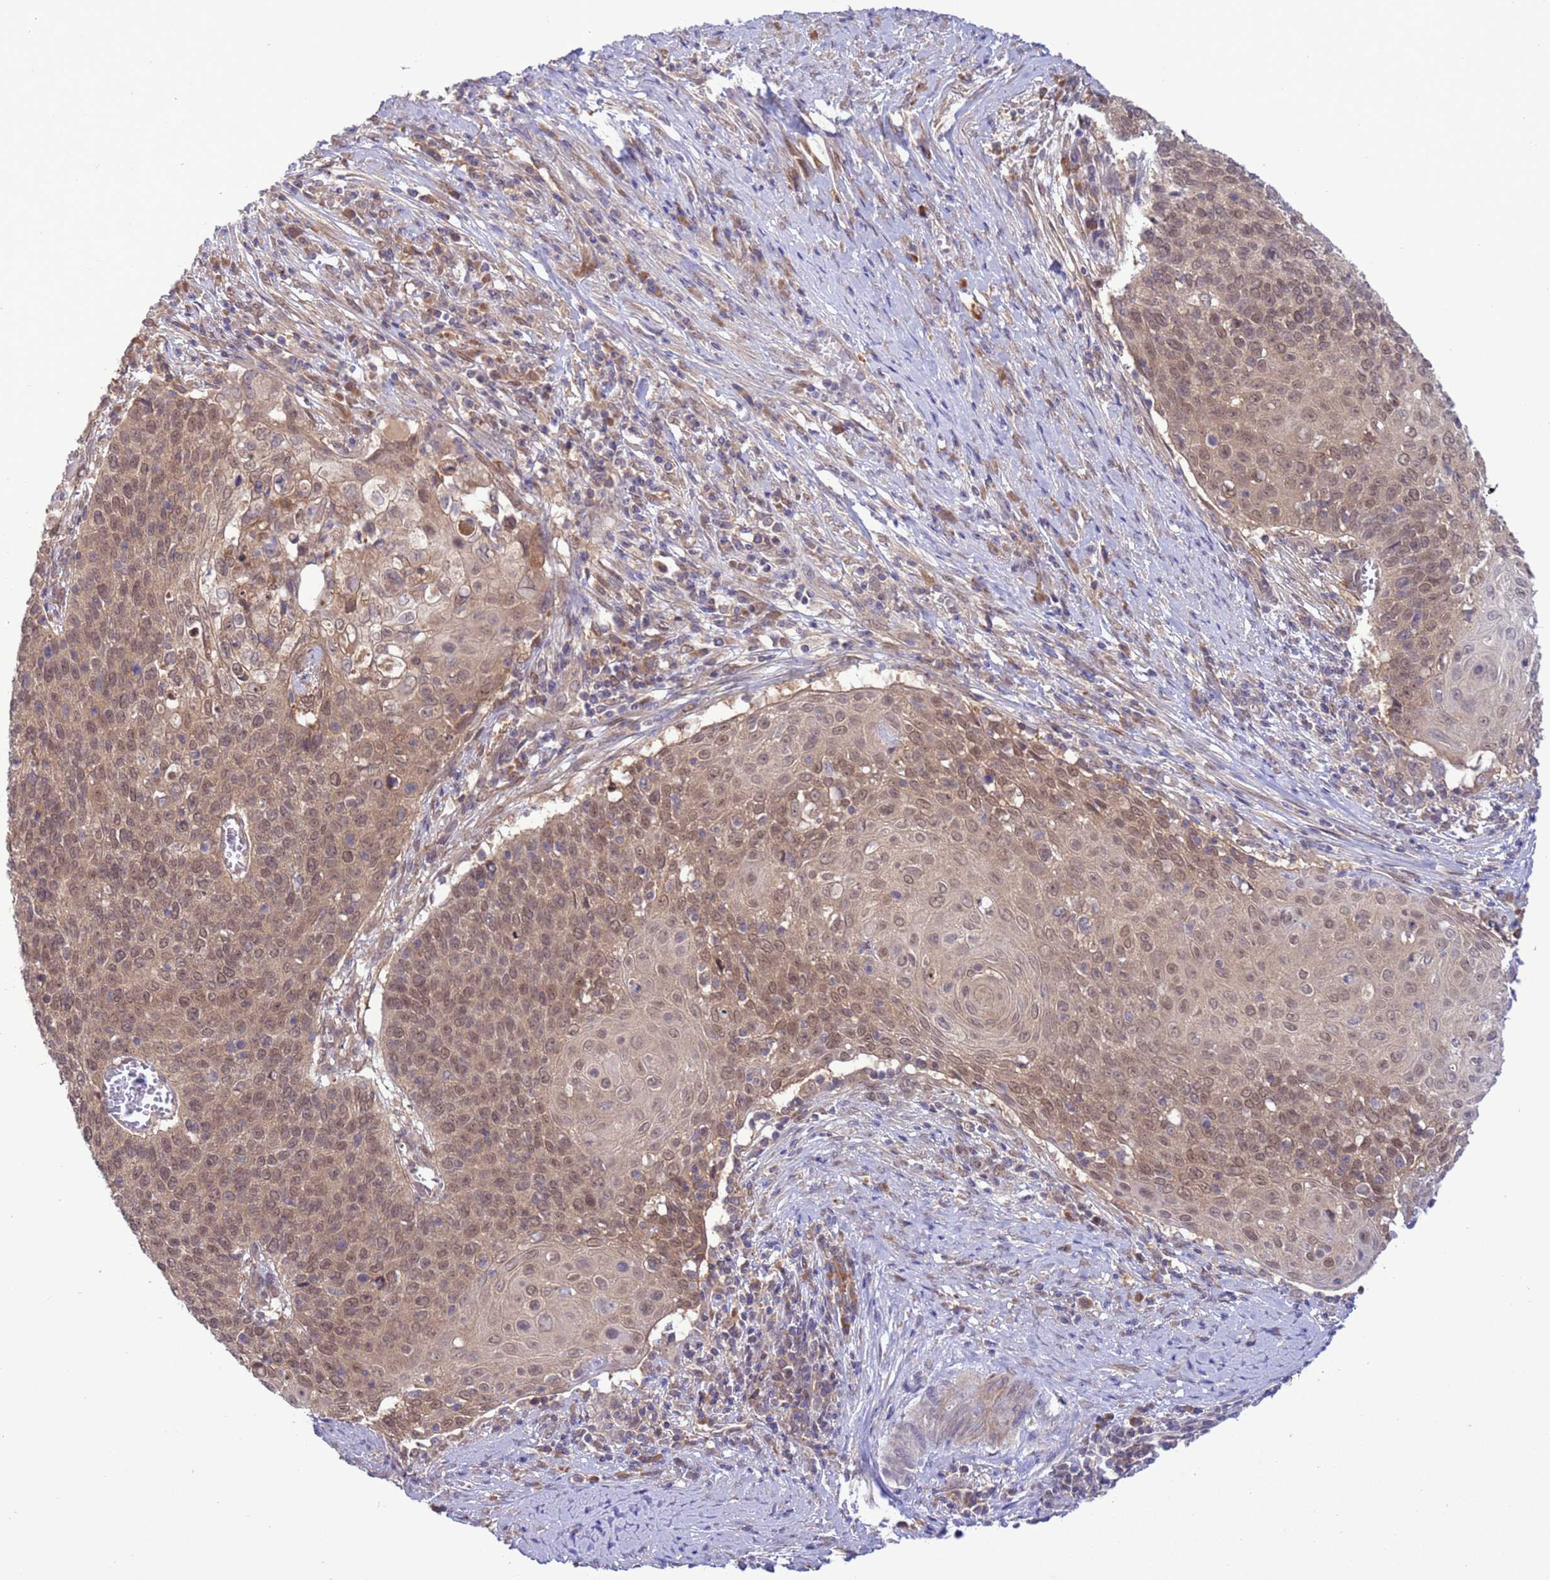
{"staining": {"intensity": "moderate", "quantity": ">75%", "location": "nuclear"}, "tissue": "cervical cancer", "cell_type": "Tumor cells", "image_type": "cancer", "snomed": [{"axis": "morphology", "description": "Squamous cell carcinoma, NOS"}, {"axis": "topography", "description": "Cervix"}], "caption": "Tumor cells reveal moderate nuclear staining in approximately >75% of cells in cervical squamous cell carcinoma. (DAB (3,3'-diaminobenzidine) IHC with brightfield microscopy, high magnification).", "gene": "ZNF461", "patient": {"sex": "female", "age": 39}}